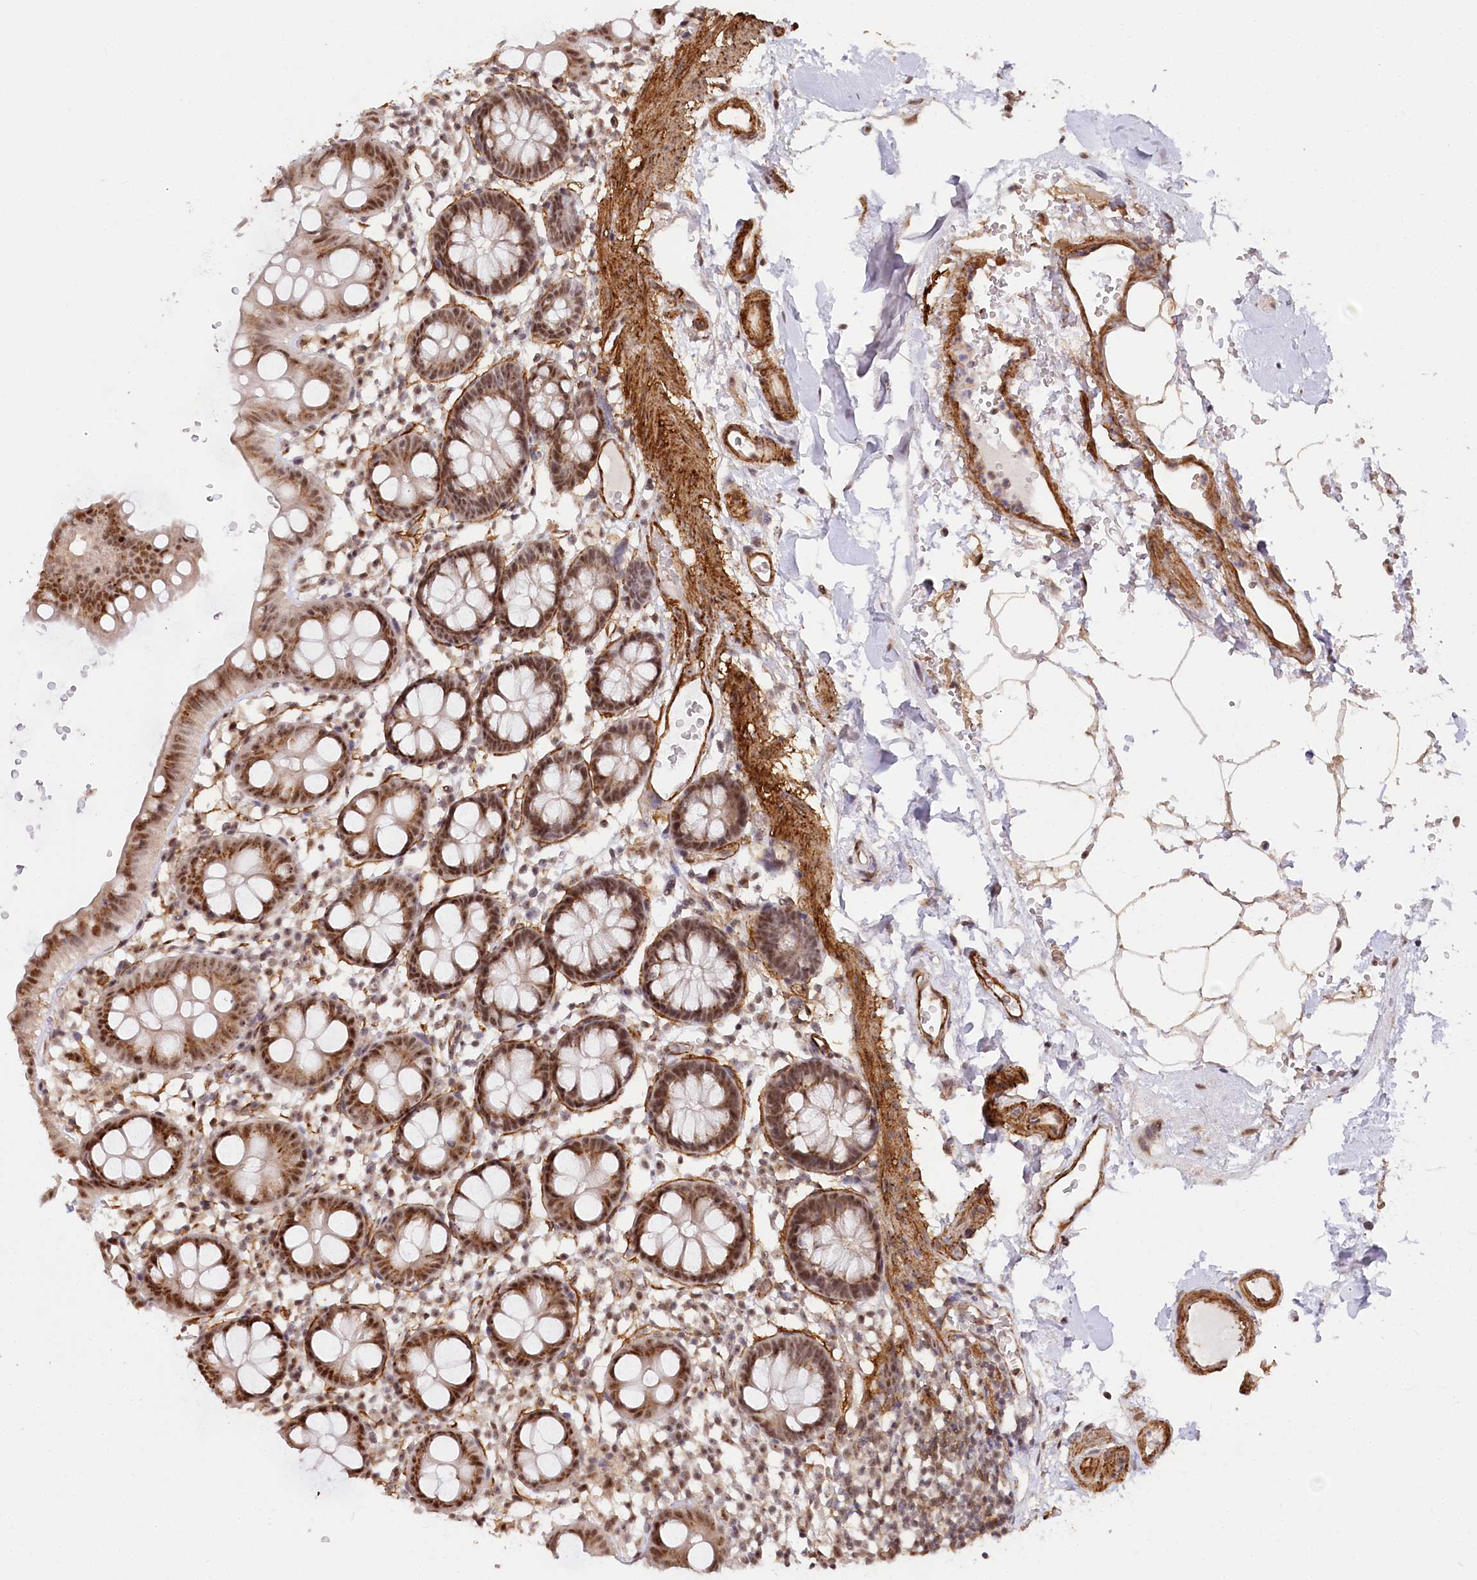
{"staining": {"intensity": "moderate", "quantity": ">75%", "location": "cytoplasmic/membranous"}, "tissue": "colon", "cell_type": "Endothelial cells", "image_type": "normal", "snomed": [{"axis": "morphology", "description": "Normal tissue, NOS"}, {"axis": "topography", "description": "Colon"}], "caption": "A photomicrograph showing moderate cytoplasmic/membranous positivity in about >75% of endothelial cells in unremarkable colon, as visualized by brown immunohistochemical staining.", "gene": "GNL3L", "patient": {"sex": "male", "age": 75}}